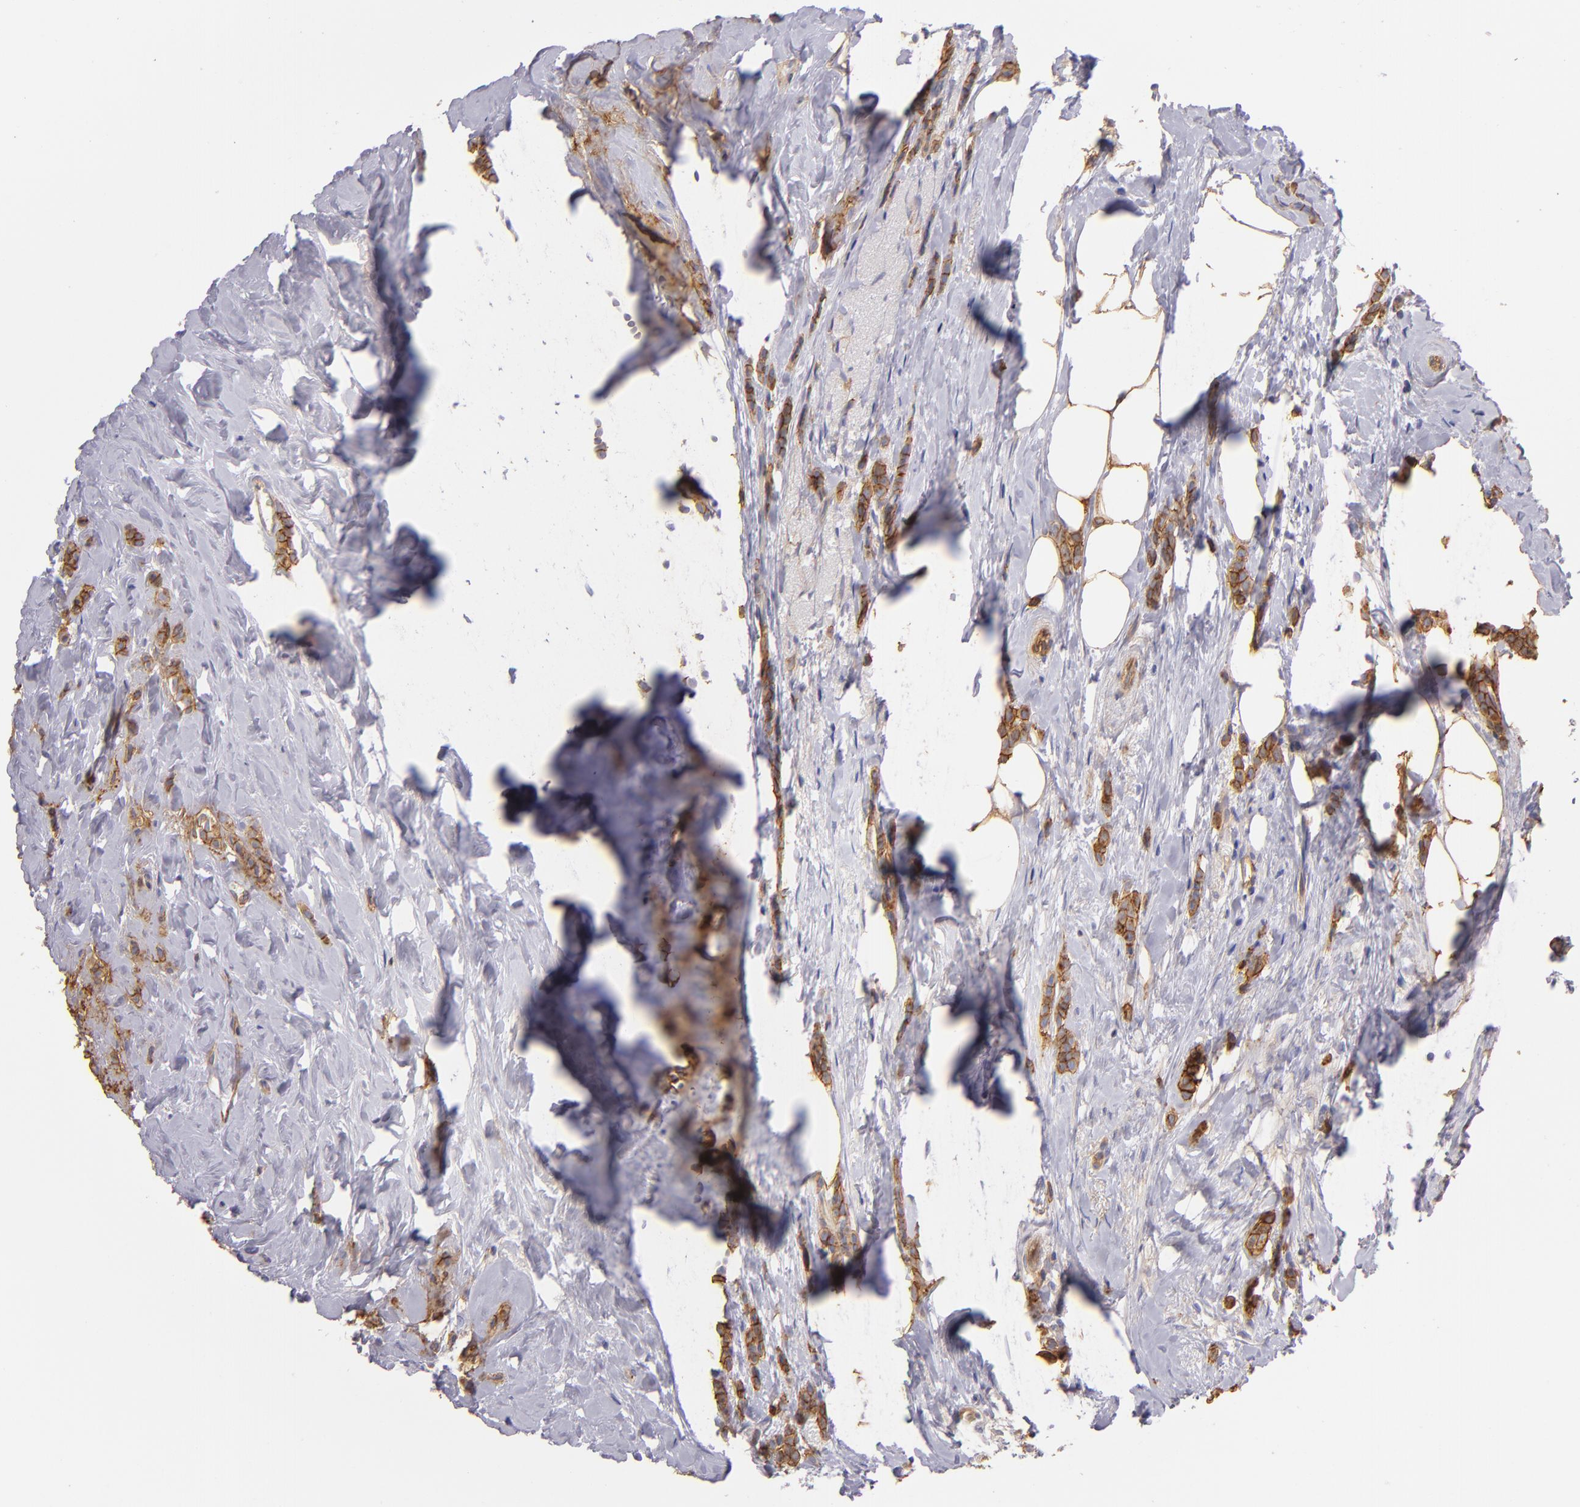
{"staining": {"intensity": "moderate", "quantity": "25%-75%", "location": "cytoplasmic/membranous"}, "tissue": "breast cancer", "cell_type": "Tumor cells", "image_type": "cancer", "snomed": [{"axis": "morphology", "description": "Lobular carcinoma"}, {"axis": "topography", "description": "Breast"}], "caption": "A photomicrograph showing moderate cytoplasmic/membranous positivity in about 25%-75% of tumor cells in breast cancer (lobular carcinoma), as visualized by brown immunohistochemical staining.", "gene": "CD151", "patient": {"sex": "female", "age": 56}}